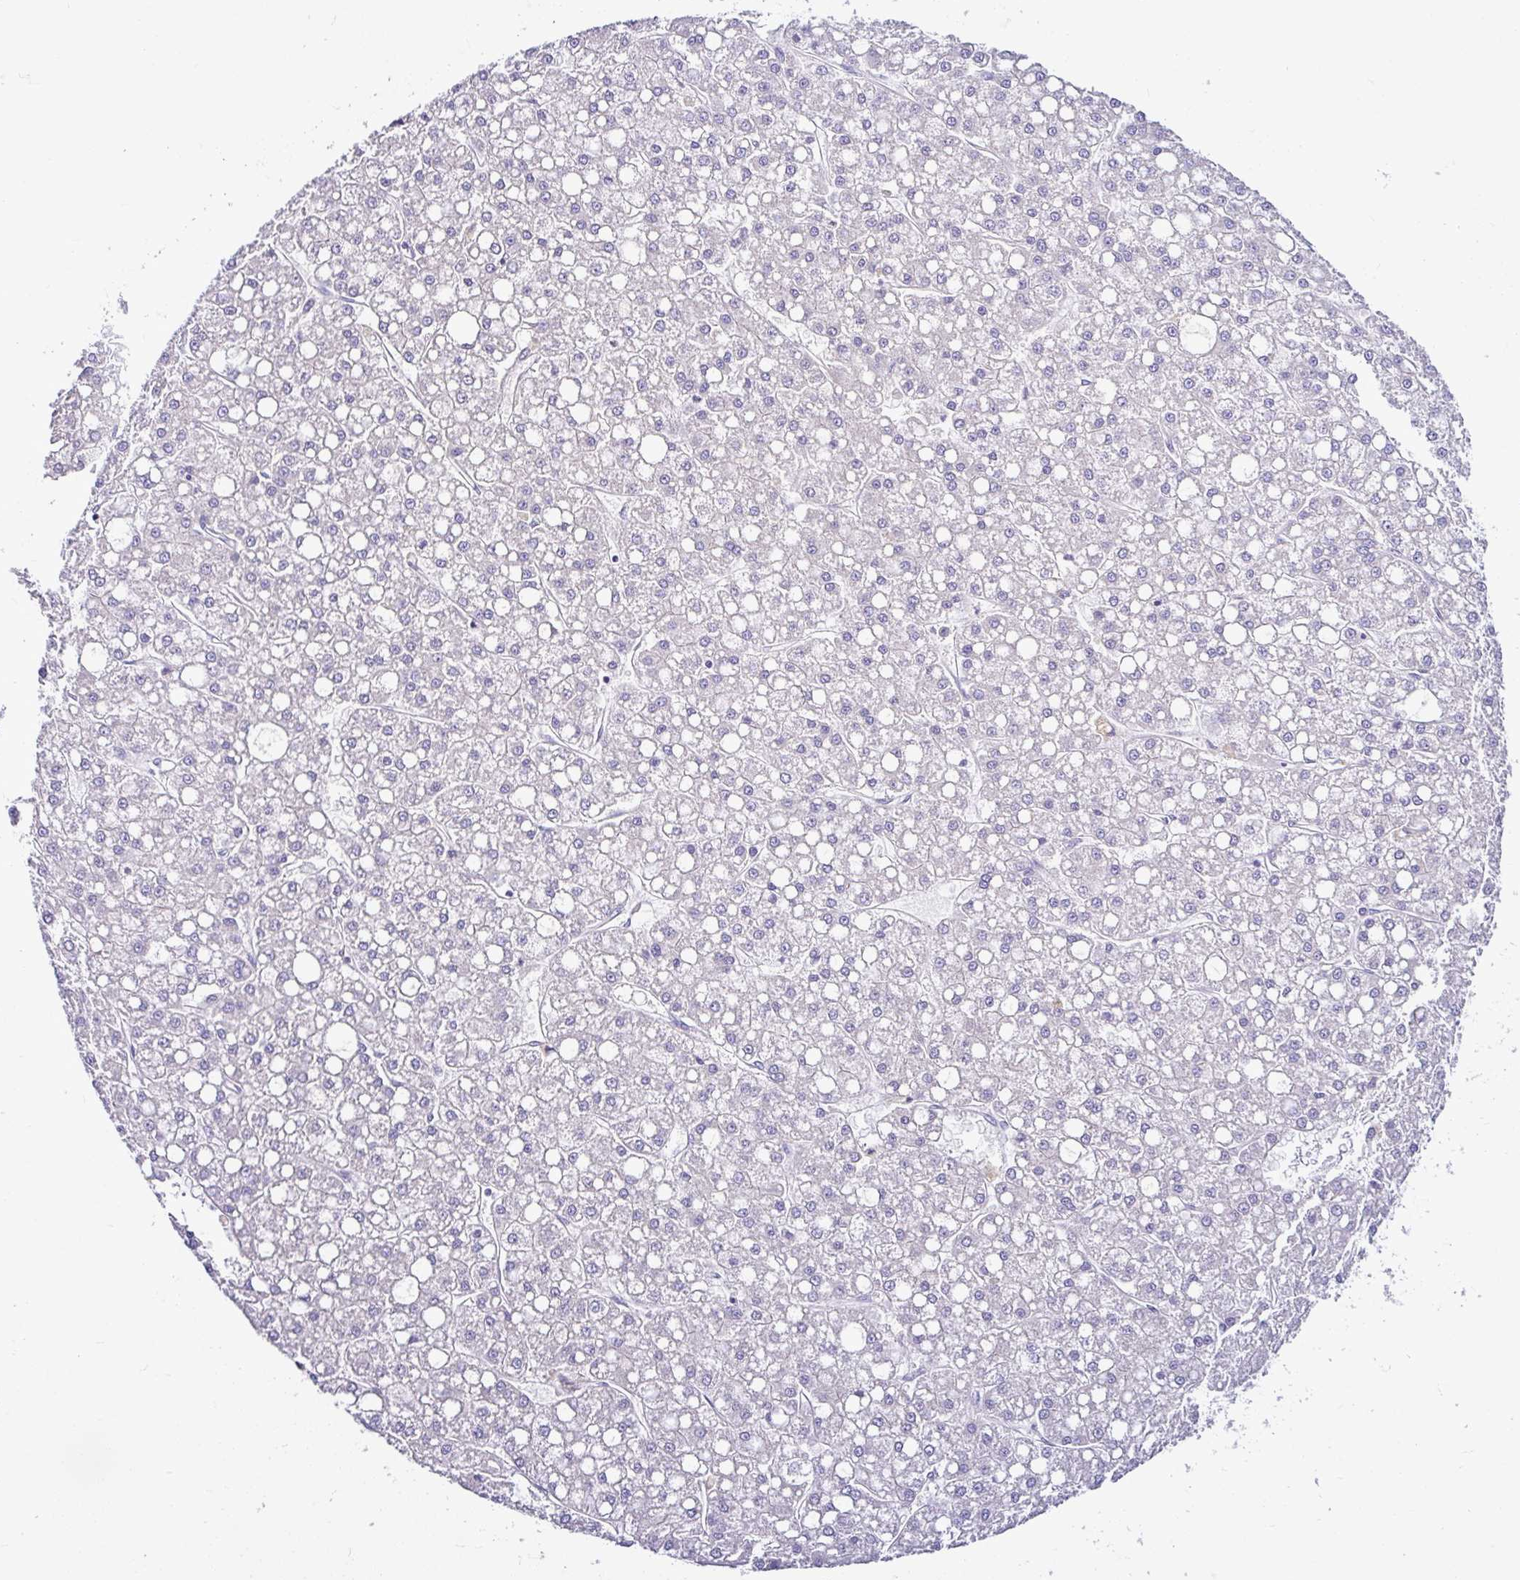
{"staining": {"intensity": "negative", "quantity": "none", "location": "none"}, "tissue": "liver cancer", "cell_type": "Tumor cells", "image_type": "cancer", "snomed": [{"axis": "morphology", "description": "Carcinoma, Hepatocellular, NOS"}, {"axis": "topography", "description": "Liver"}], "caption": "Immunohistochemical staining of liver hepatocellular carcinoma reveals no significant expression in tumor cells.", "gene": "LARS1", "patient": {"sex": "male", "age": 67}}